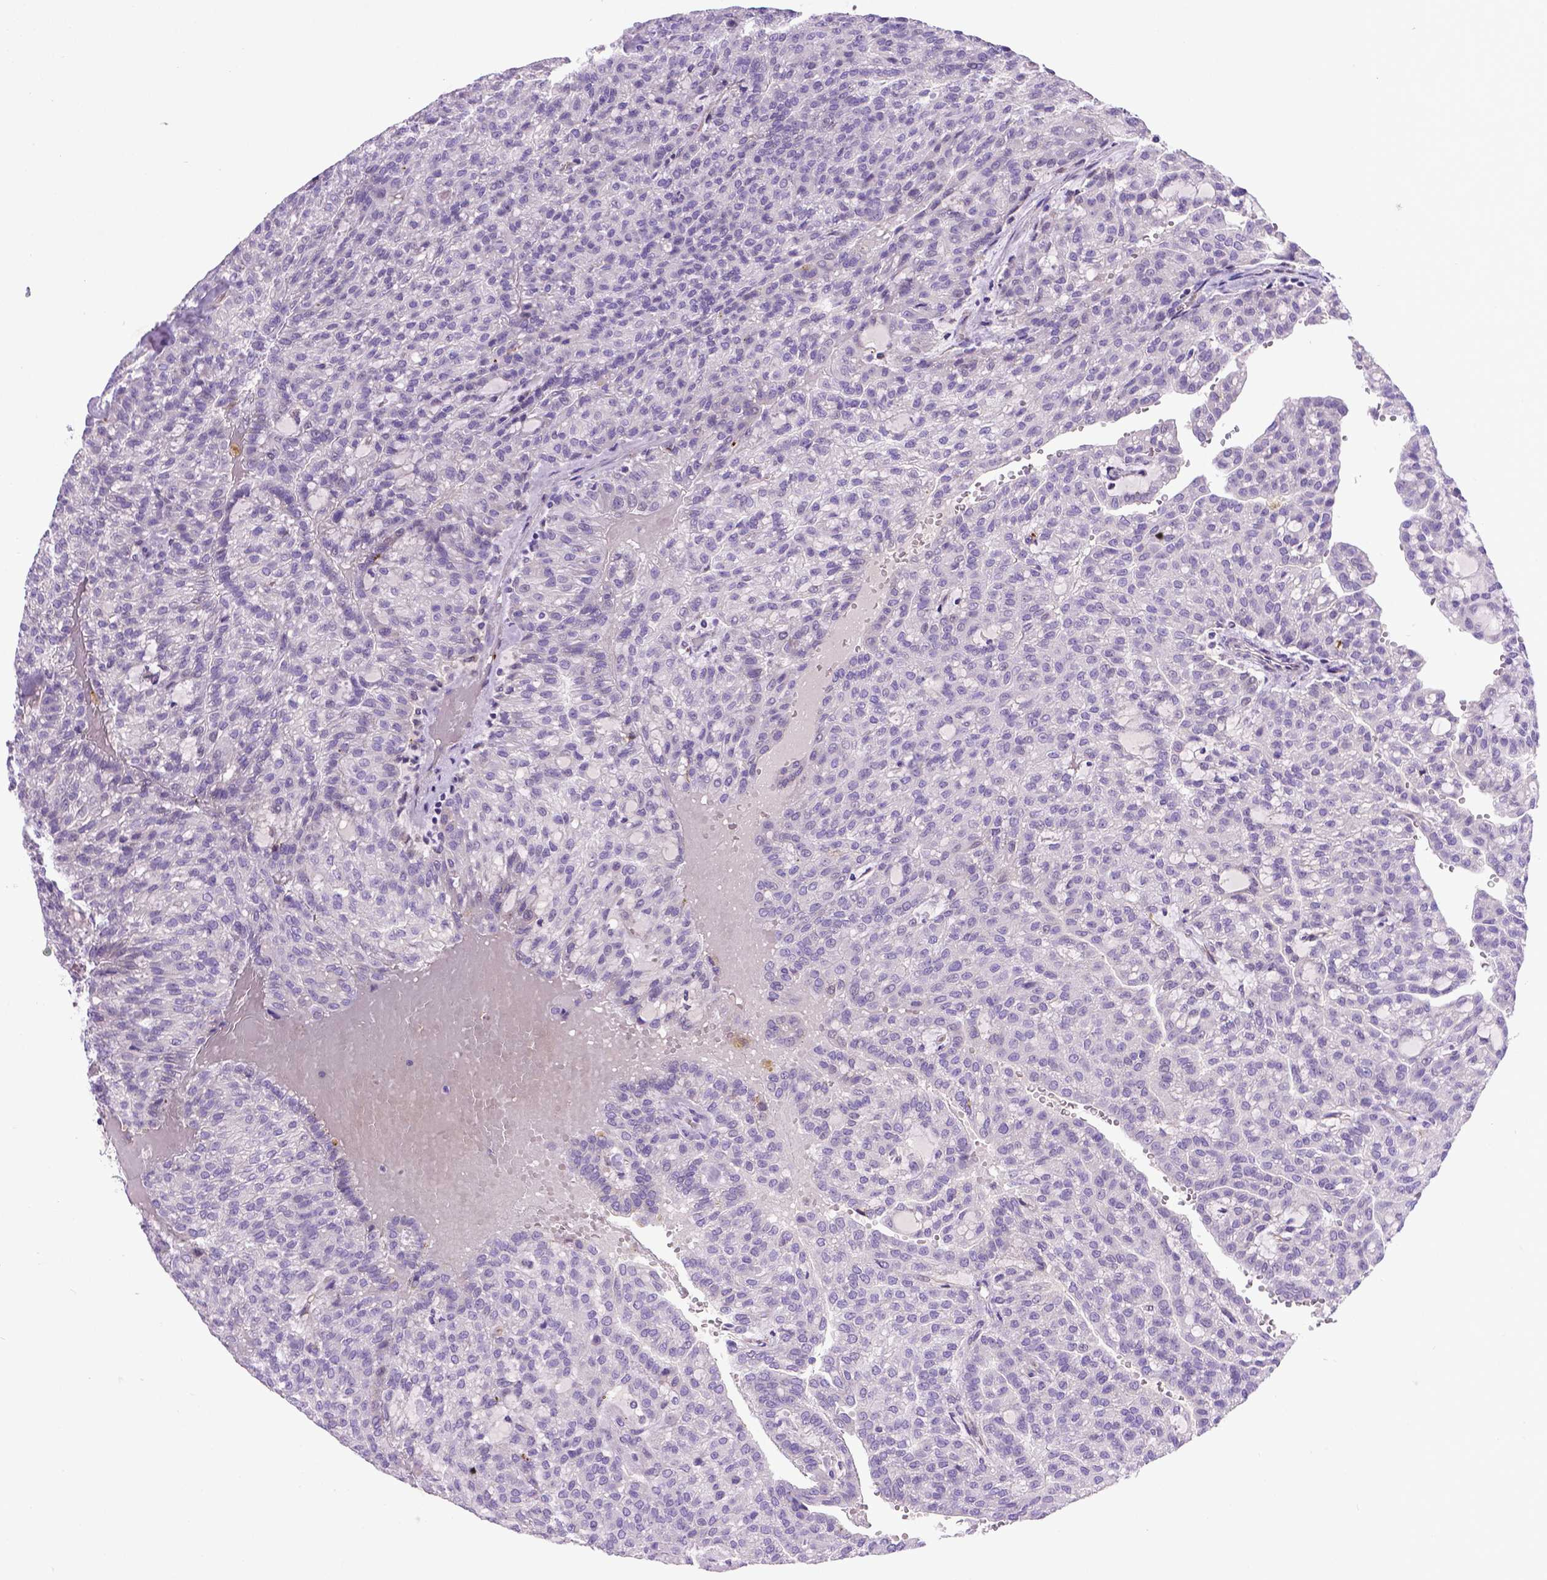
{"staining": {"intensity": "negative", "quantity": "none", "location": "none"}, "tissue": "renal cancer", "cell_type": "Tumor cells", "image_type": "cancer", "snomed": [{"axis": "morphology", "description": "Adenocarcinoma, NOS"}, {"axis": "topography", "description": "Kidney"}], "caption": "This is an immunohistochemistry (IHC) photomicrograph of human renal adenocarcinoma. There is no expression in tumor cells.", "gene": "CCER2", "patient": {"sex": "male", "age": 63}}